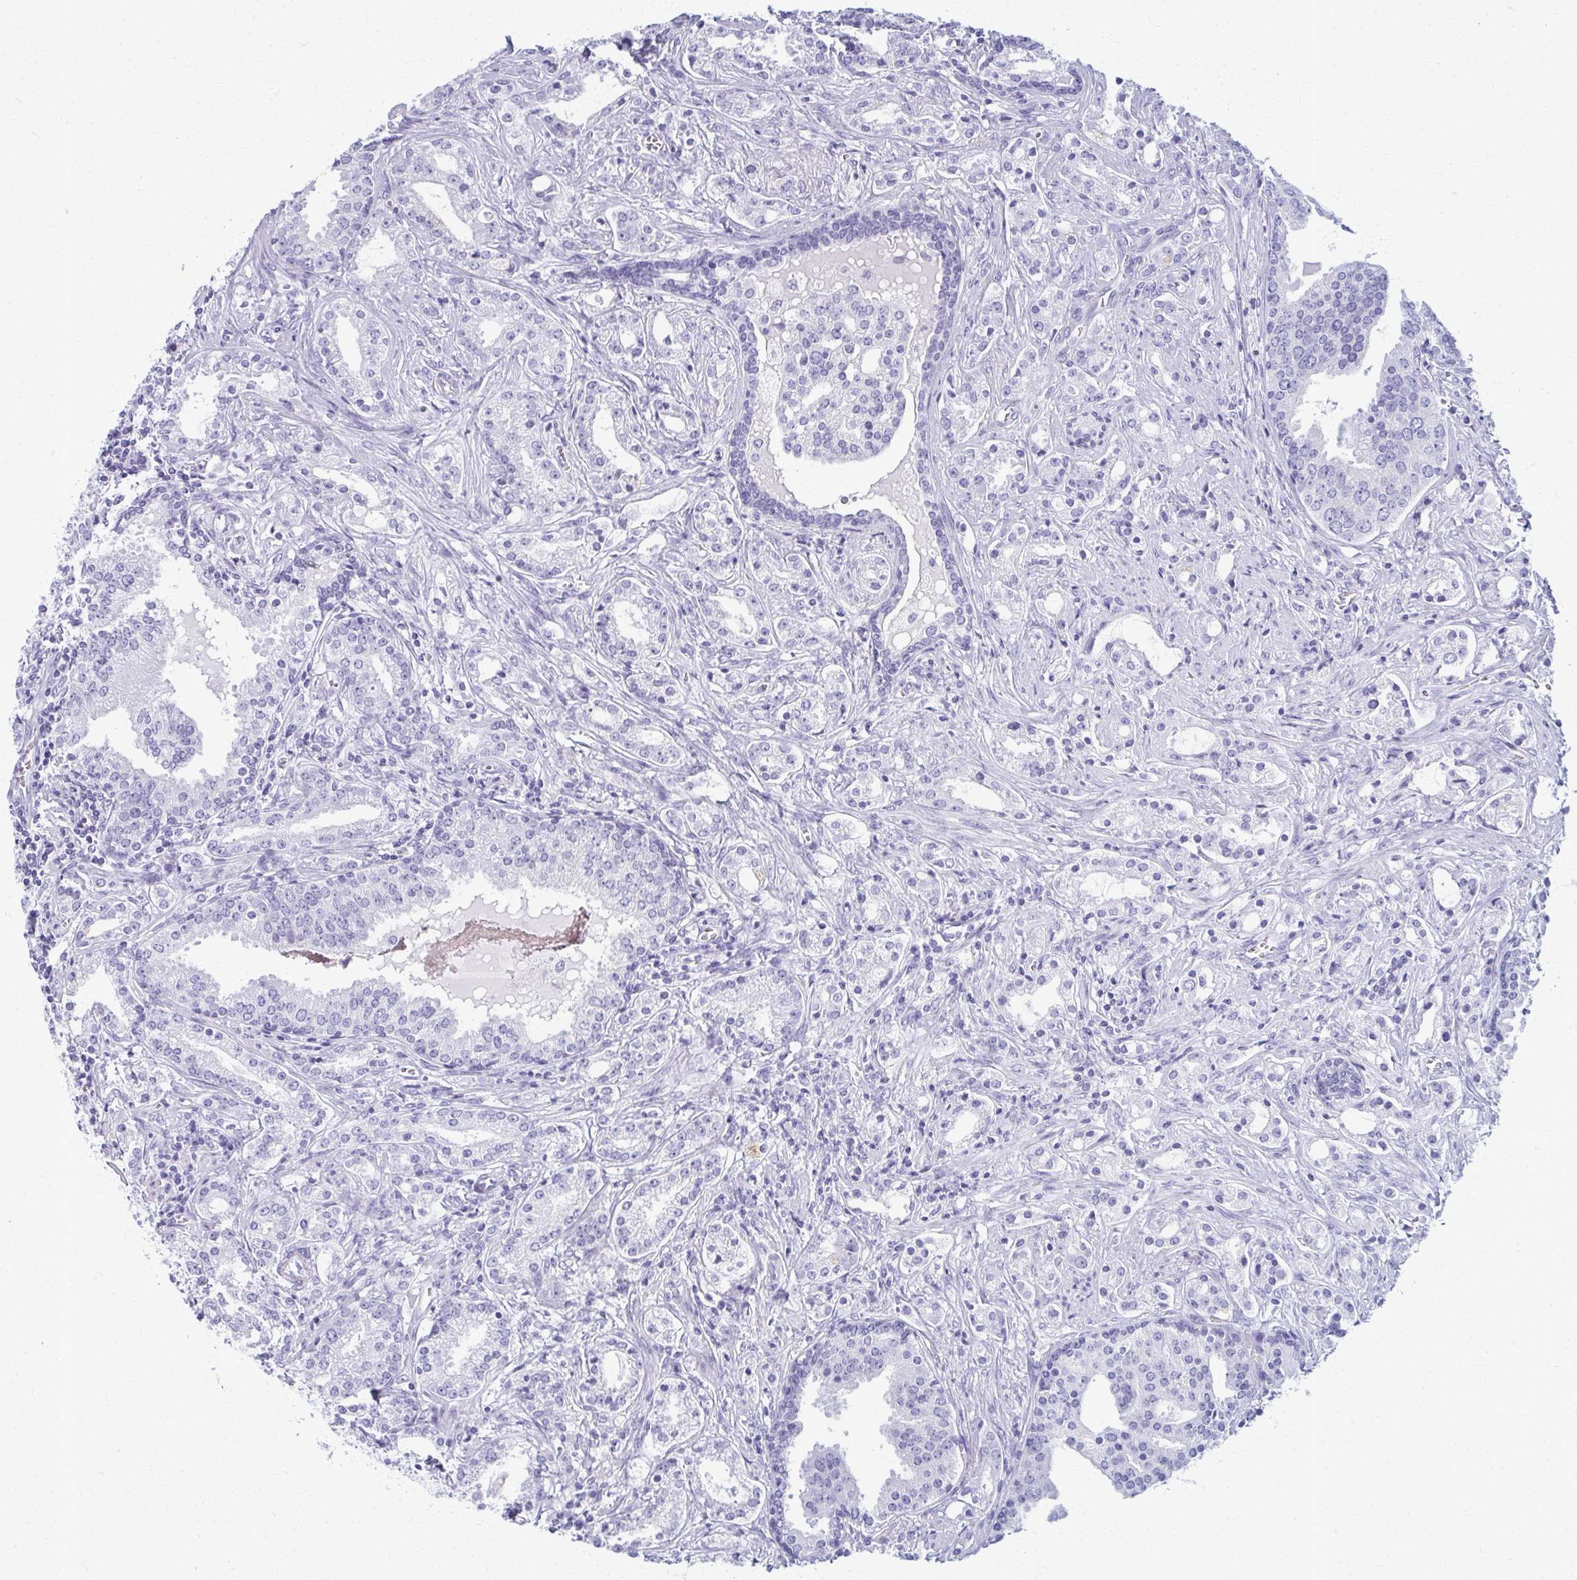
{"staining": {"intensity": "negative", "quantity": "none", "location": "none"}, "tissue": "prostate cancer", "cell_type": "Tumor cells", "image_type": "cancer", "snomed": [{"axis": "morphology", "description": "Adenocarcinoma, Medium grade"}, {"axis": "topography", "description": "Prostate"}], "caption": "High power microscopy image of an immunohistochemistry (IHC) micrograph of prostate cancer (medium-grade adenocarcinoma), revealing no significant expression in tumor cells. The staining was performed using DAB to visualize the protein expression in brown, while the nuclei were stained in blue with hematoxylin (Magnification: 20x).", "gene": "ACSM2B", "patient": {"sex": "male", "age": 57}}